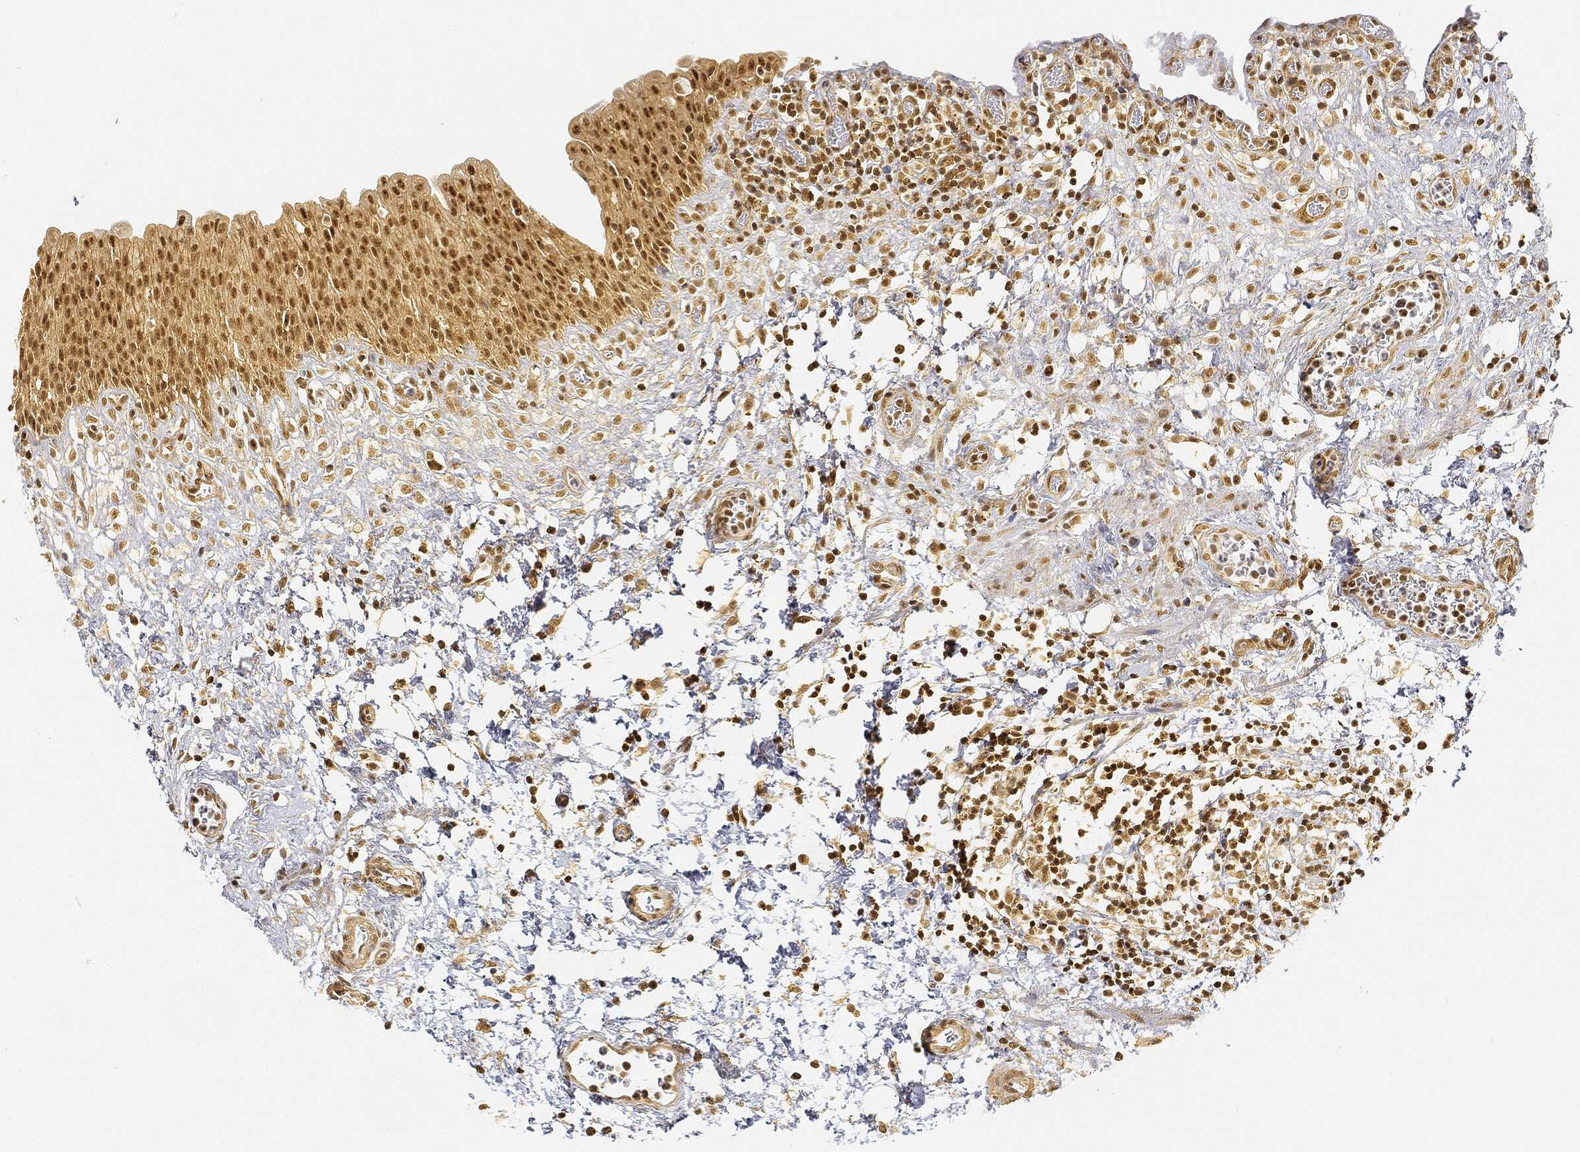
{"staining": {"intensity": "moderate", "quantity": ">75%", "location": "cytoplasmic/membranous,nuclear"}, "tissue": "urinary bladder", "cell_type": "Urothelial cells", "image_type": "normal", "snomed": [{"axis": "morphology", "description": "Normal tissue, NOS"}, {"axis": "topography", "description": "Urinary bladder"}], "caption": "This micrograph exhibits unremarkable urinary bladder stained with immunohistochemistry (IHC) to label a protein in brown. The cytoplasmic/membranous,nuclear of urothelial cells show moderate positivity for the protein. Nuclei are counter-stained blue.", "gene": "RSRC2", "patient": {"sex": "male", "age": 37}}